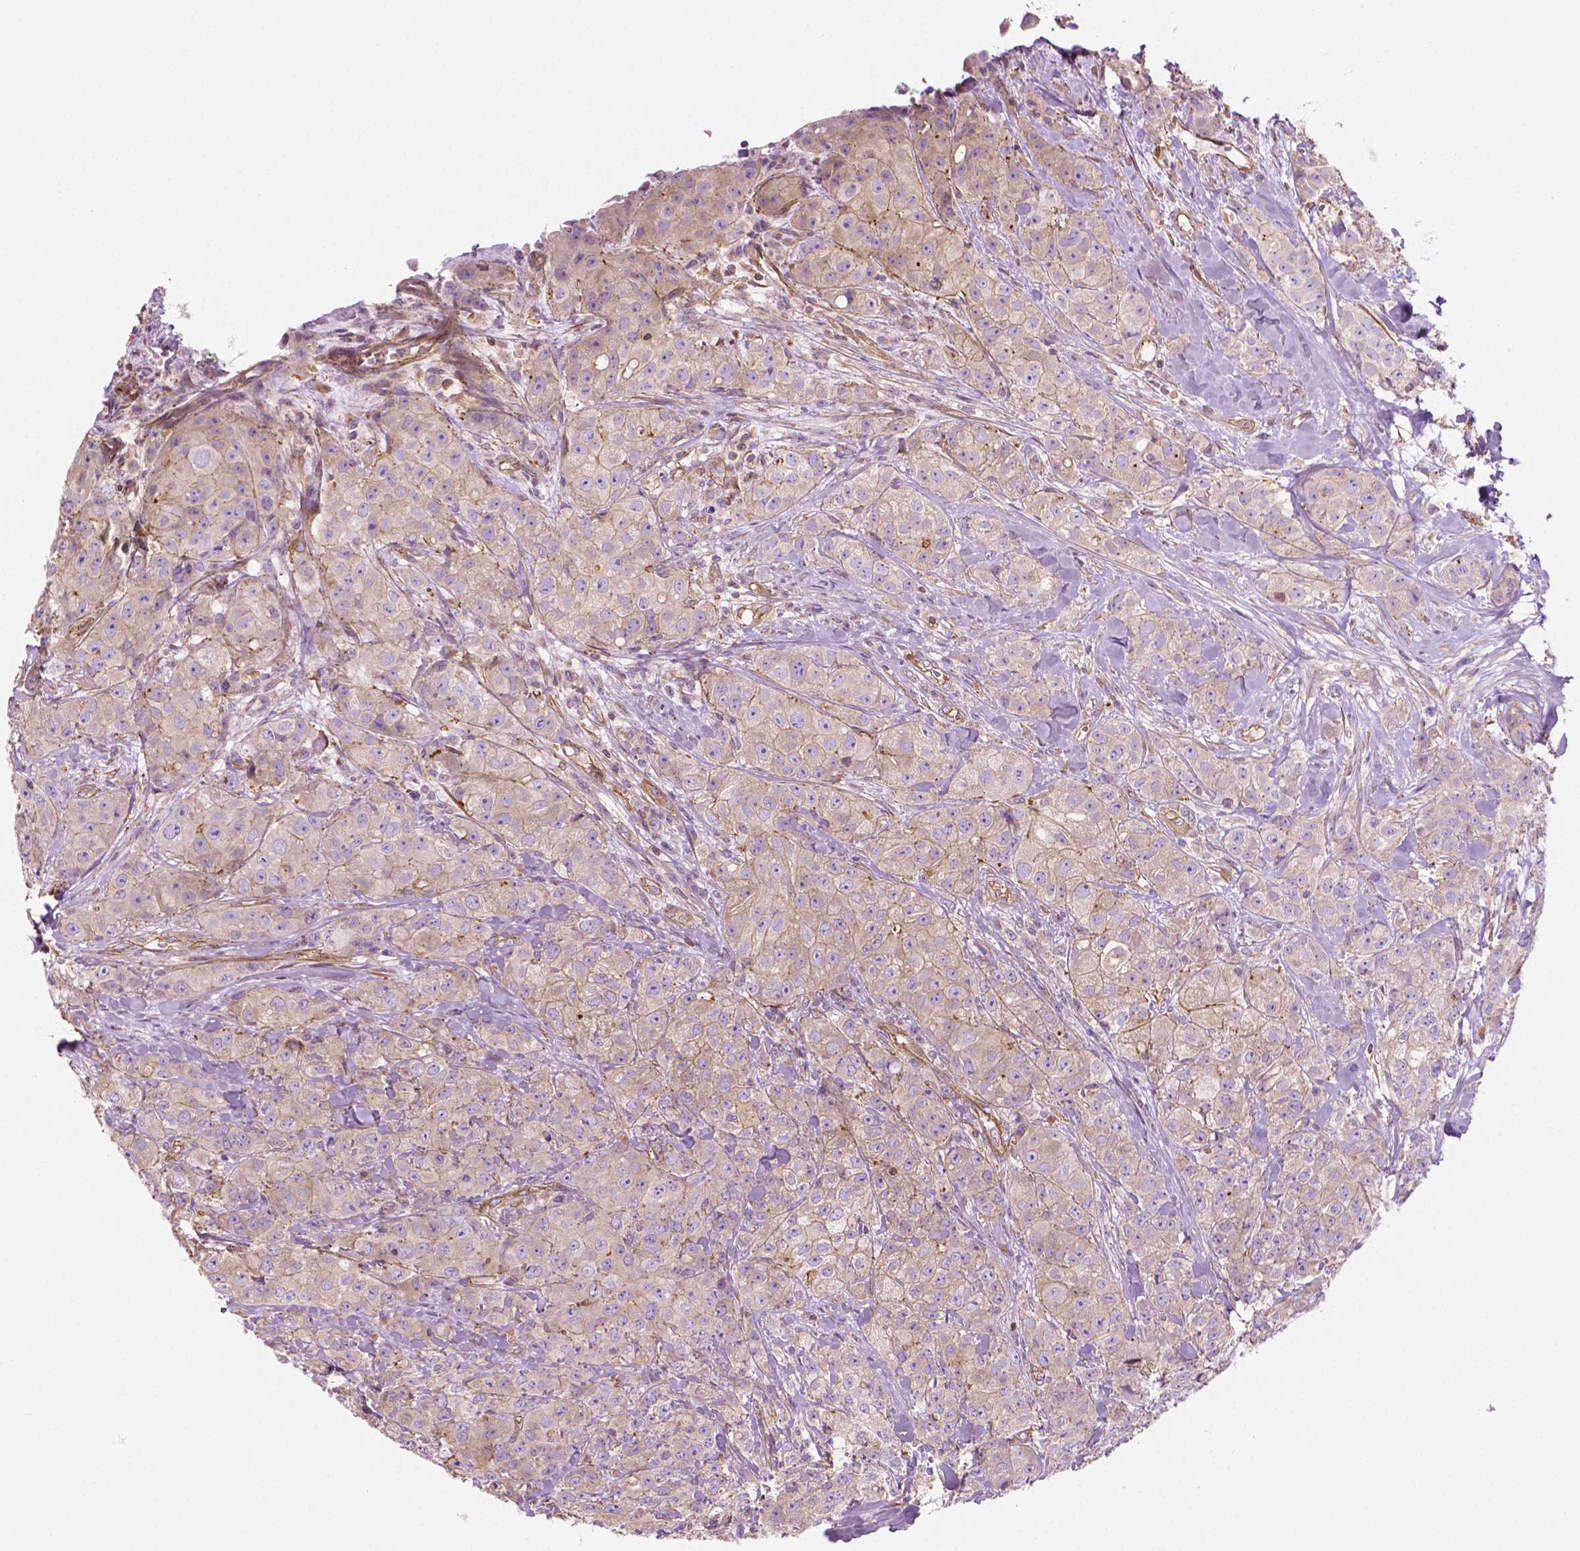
{"staining": {"intensity": "moderate", "quantity": "<25%", "location": "cytoplasmic/membranous"}, "tissue": "breast cancer", "cell_type": "Tumor cells", "image_type": "cancer", "snomed": [{"axis": "morphology", "description": "Duct carcinoma"}, {"axis": "topography", "description": "Breast"}], "caption": "This histopathology image reveals immunohistochemistry staining of breast cancer, with low moderate cytoplasmic/membranous positivity in about <25% of tumor cells.", "gene": "SURF4", "patient": {"sex": "female", "age": 43}}